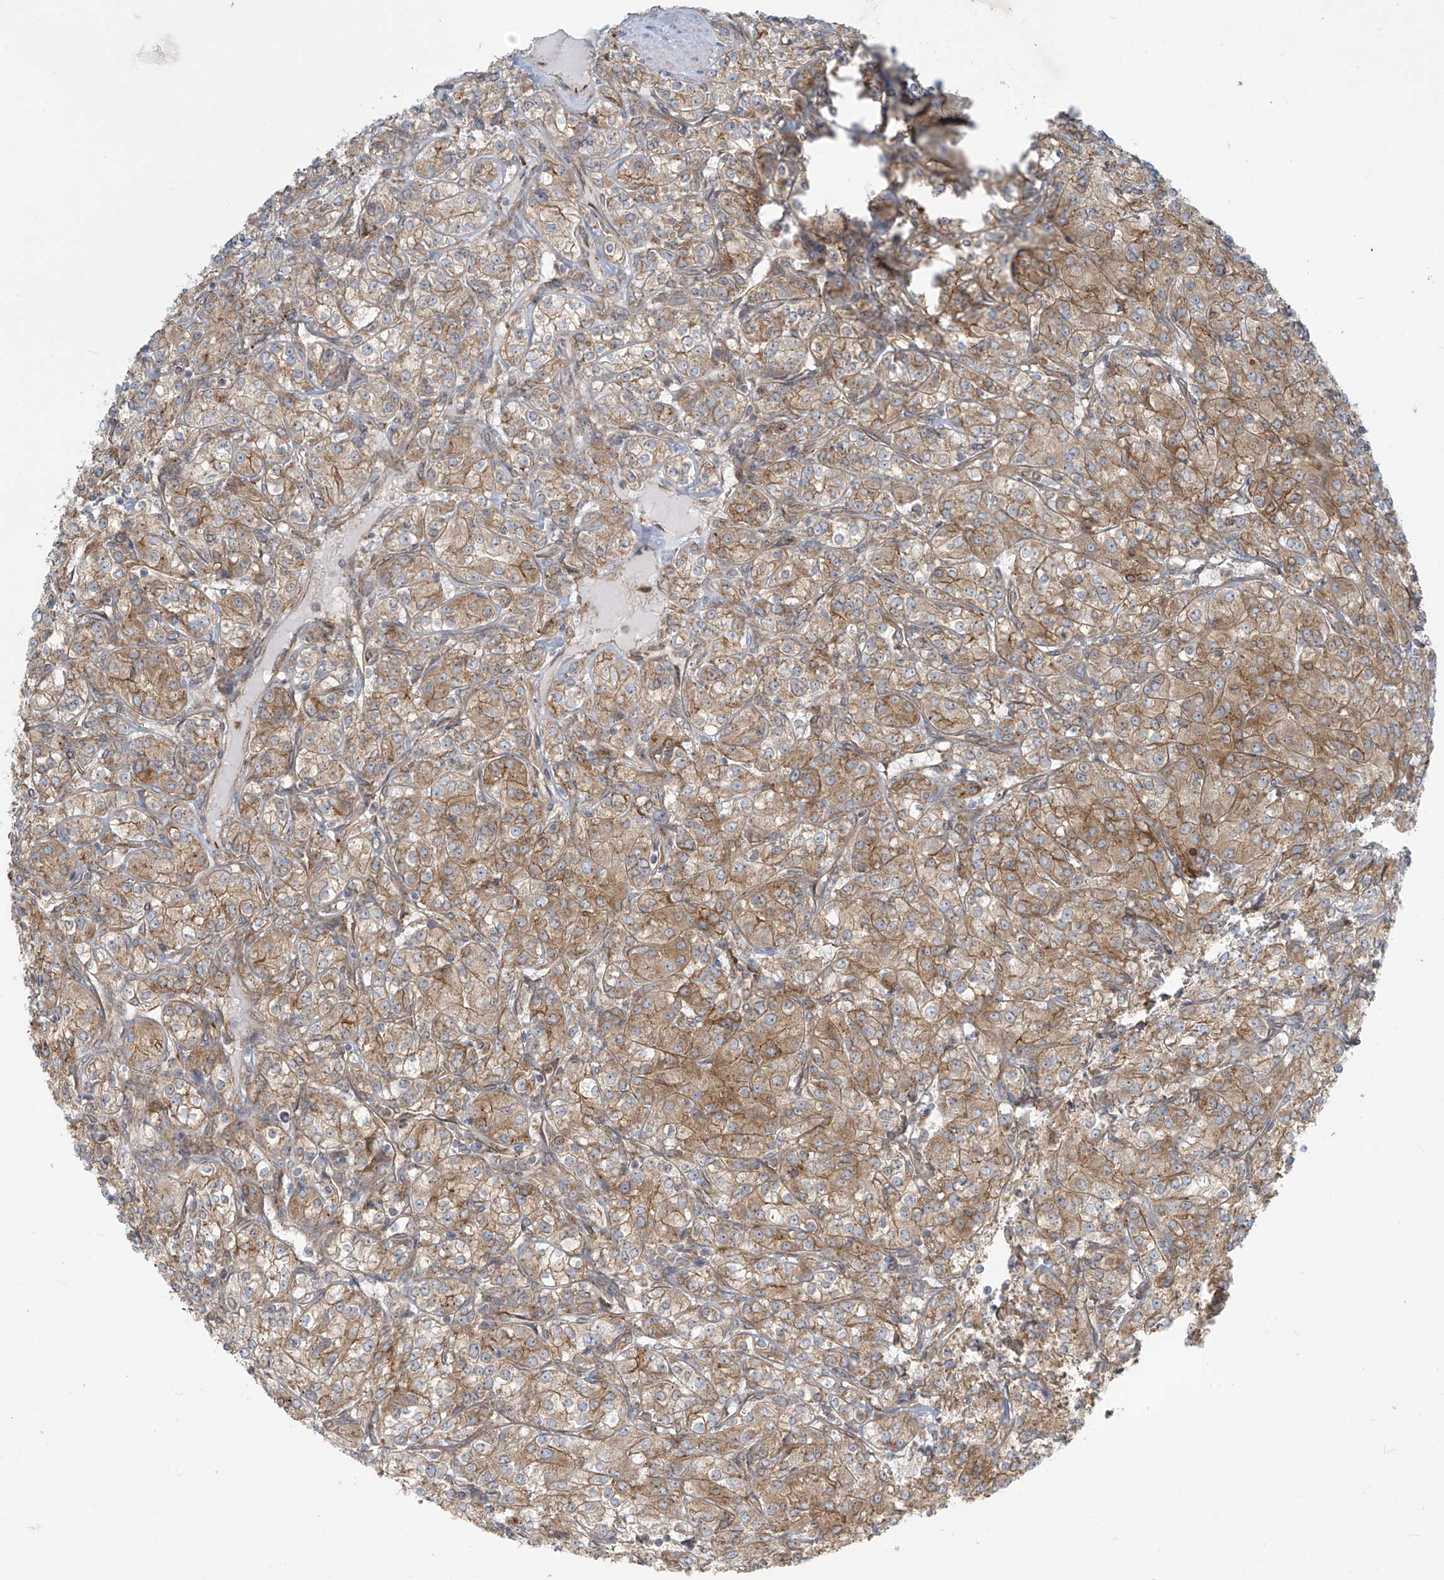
{"staining": {"intensity": "weak", "quantity": "25%-75%", "location": "cytoplasmic/membranous"}, "tissue": "renal cancer", "cell_type": "Tumor cells", "image_type": "cancer", "snomed": [{"axis": "morphology", "description": "Adenocarcinoma, NOS"}, {"axis": "topography", "description": "Kidney"}], "caption": "Protein analysis of renal cancer tissue demonstrates weak cytoplasmic/membranous positivity in approximately 25%-75% of tumor cells. The protein is shown in brown color, while the nuclei are stained blue.", "gene": "LZTS3", "patient": {"sex": "male", "age": 77}}